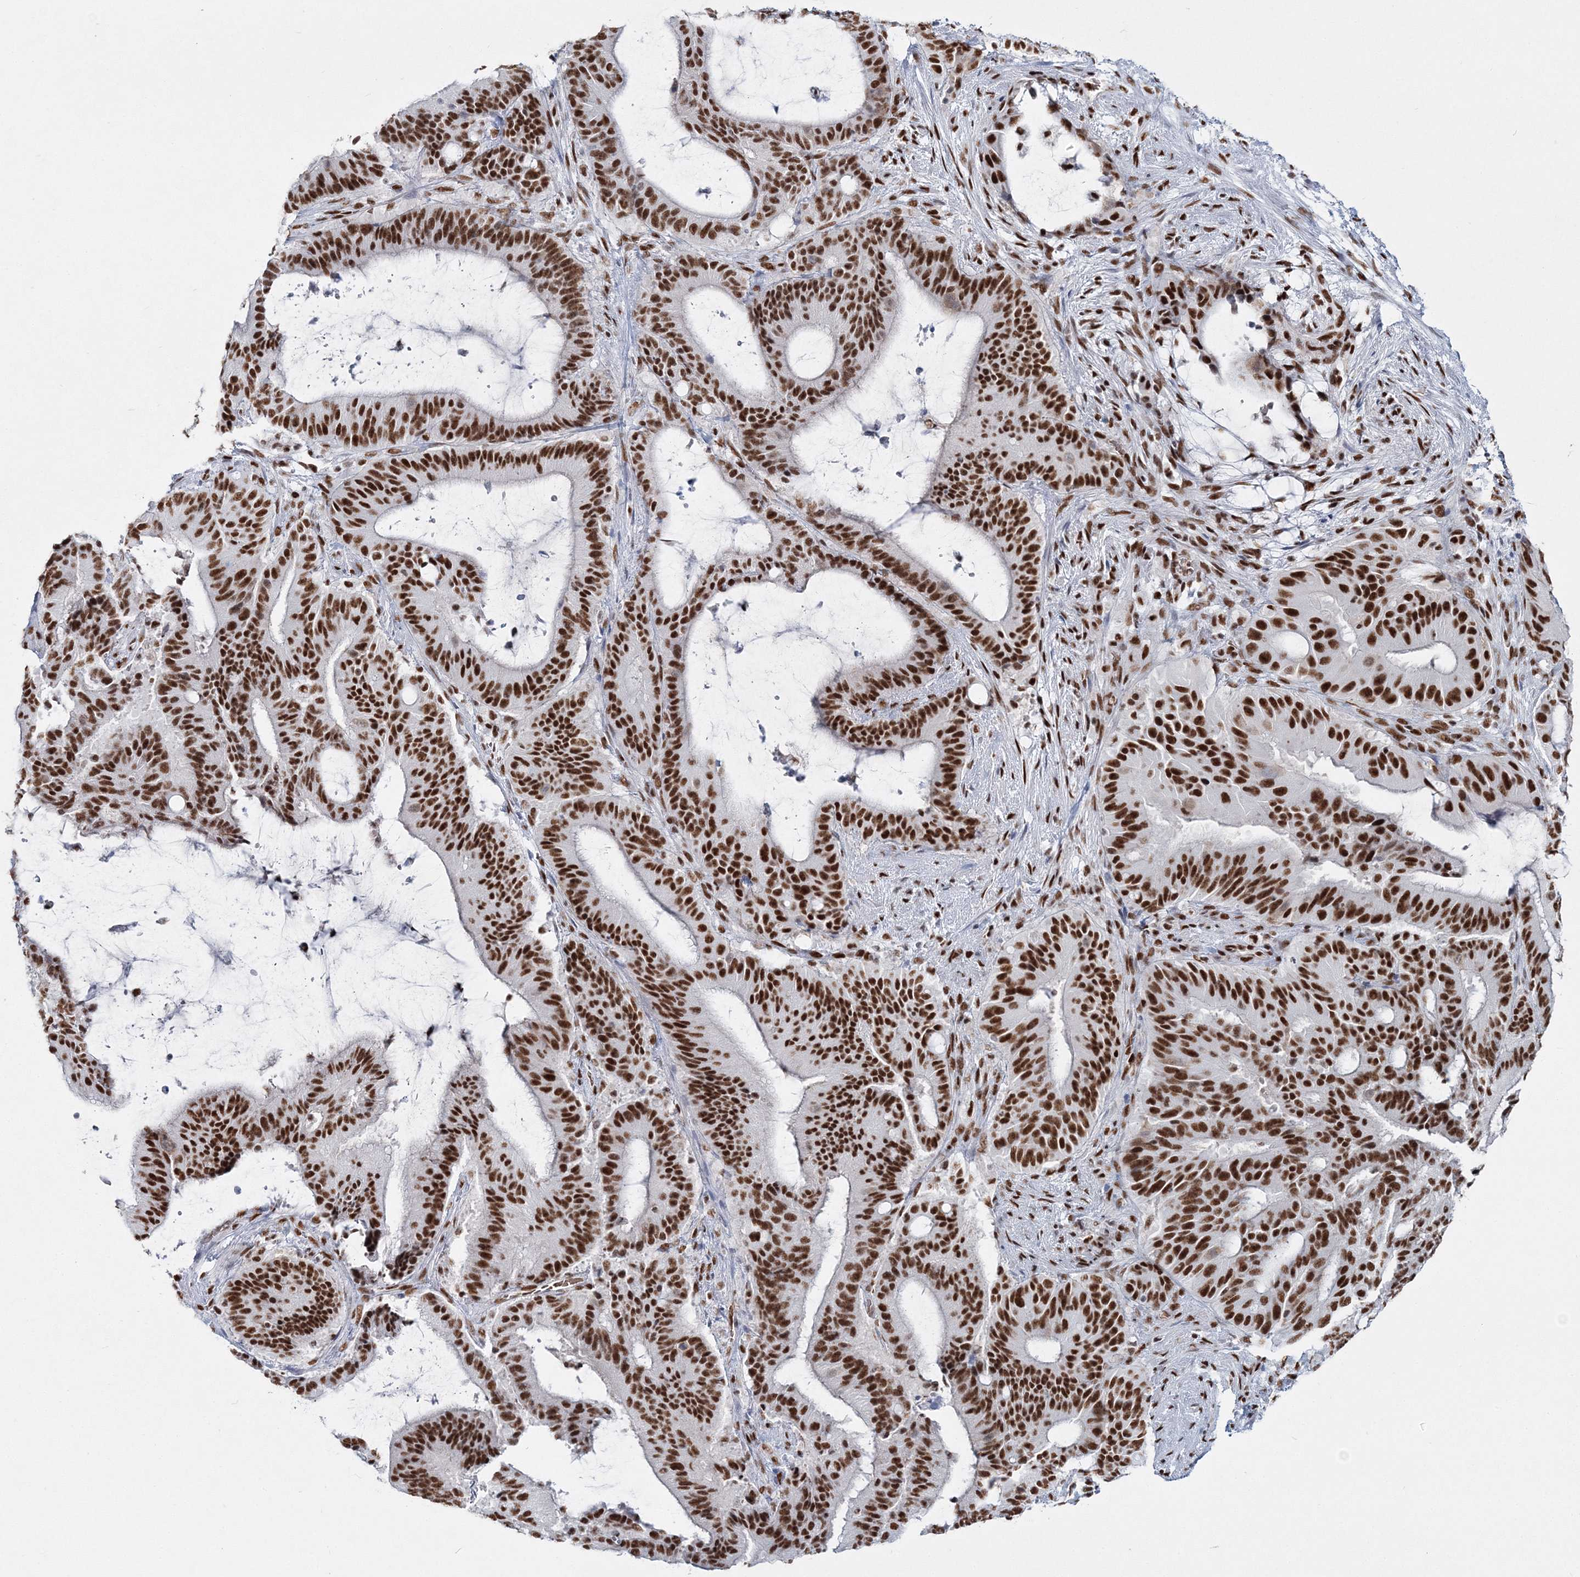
{"staining": {"intensity": "strong", "quantity": ">75%", "location": "nuclear"}, "tissue": "liver cancer", "cell_type": "Tumor cells", "image_type": "cancer", "snomed": [{"axis": "morphology", "description": "Normal tissue, NOS"}, {"axis": "morphology", "description": "Cholangiocarcinoma"}, {"axis": "topography", "description": "Liver"}, {"axis": "topography", "description": "Peripheral nerve tissue"}], "caption": "Tumor cells display high levels of strong nuclear expression in approximately >75% of cells in cholangiocarcinoma (liver). (DAB IHC with brightfield microscopy, high magnification).", "gene": "QRICH1", "patient": {"sex": "female", "age": 73}}